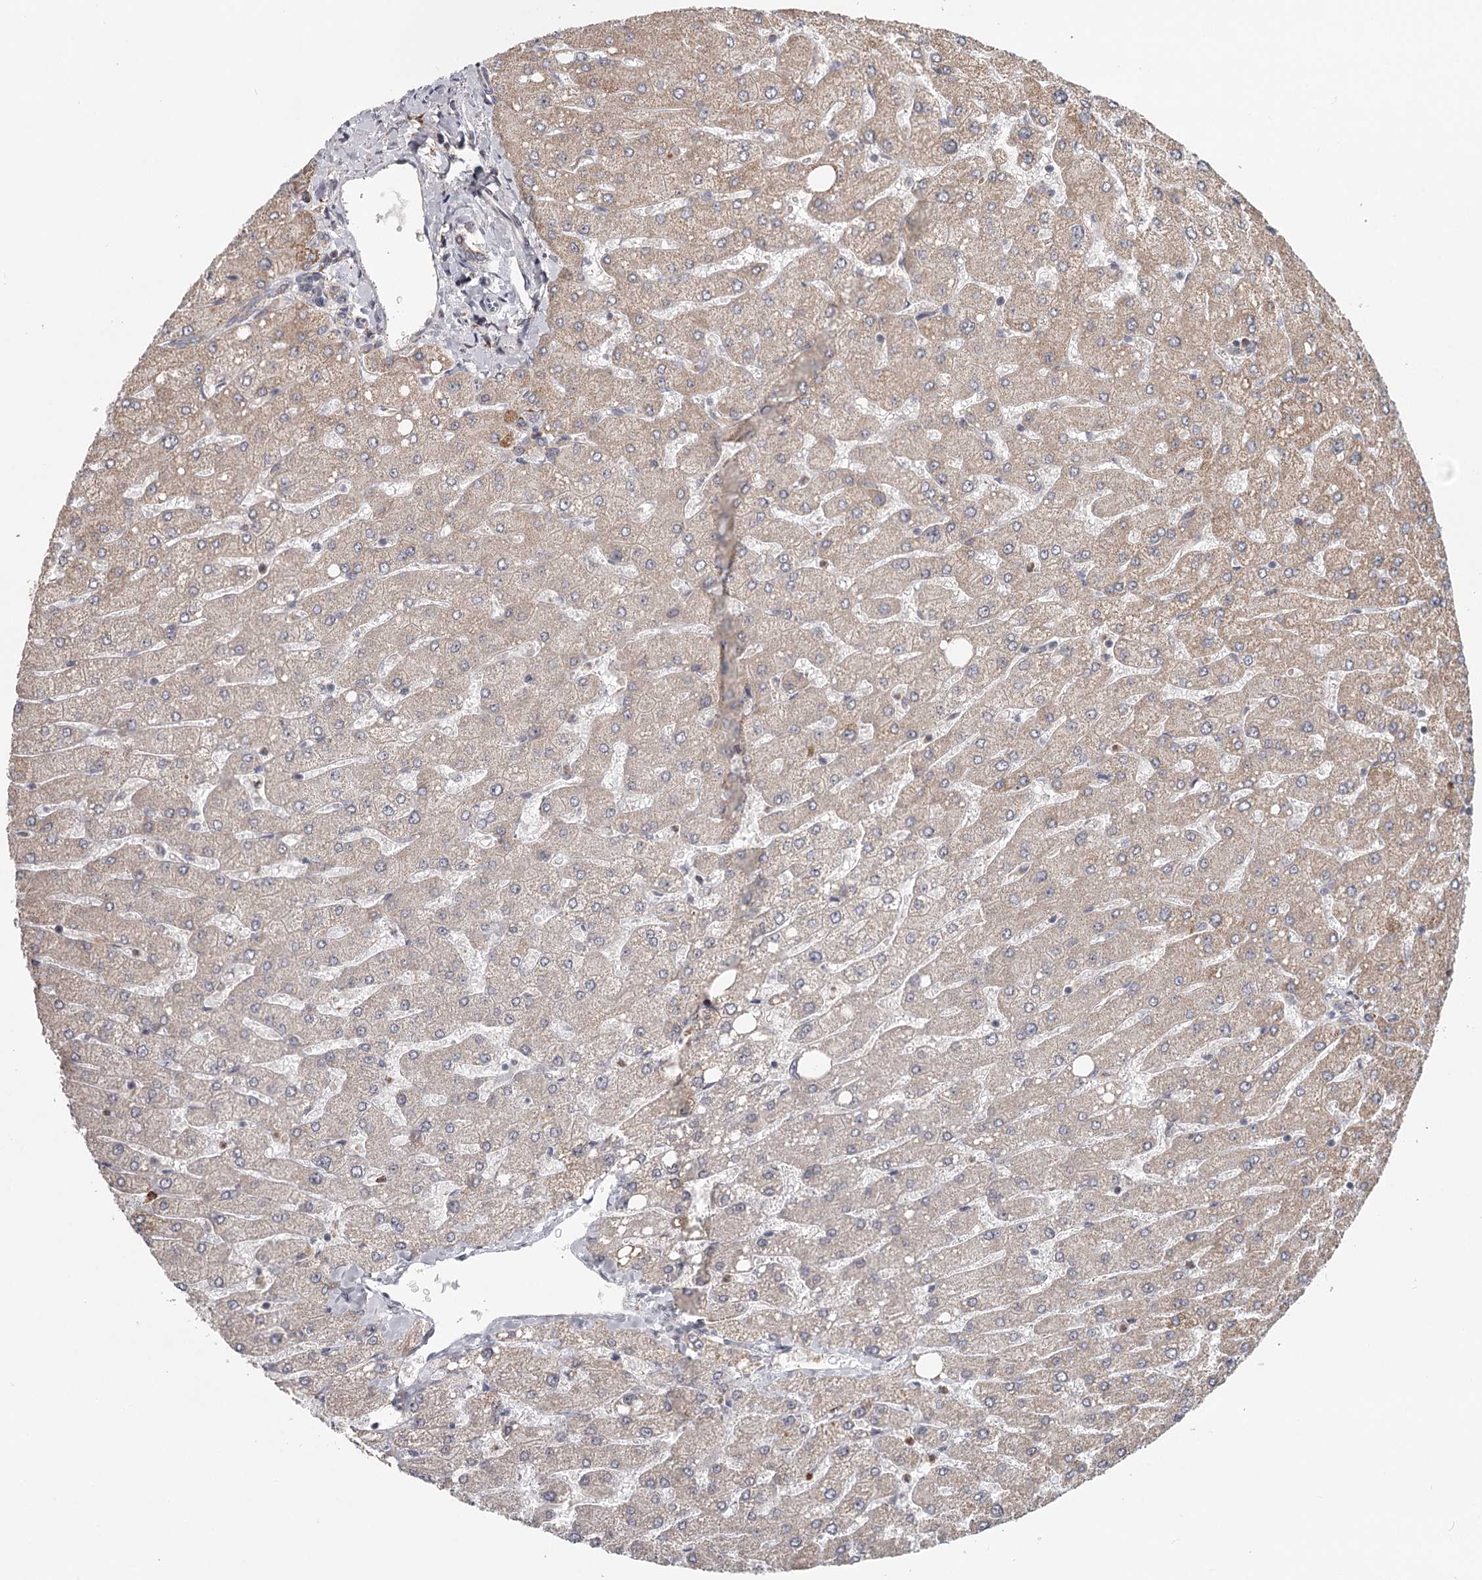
{"staining": {"intensity": "negative", "quantity": "none", "location": "none"}, "tissue": "liver", "cell_type": "Cholangiocytes", "image_type": "normal", "snomed": [{"axis": "morphology", "description": "Normal tissue, NOS"}, {"axis": "topography", "description": "Liver"}], "caption": "IHC histopathology image of unremarkable human liver stained for a protein (brown), which shows no expression in cholangiocytes. (DAB immunohistochemistry (IHC), high magnification).", "gene": "CDC123", "patient": {"sex": "male", "age": 55}}